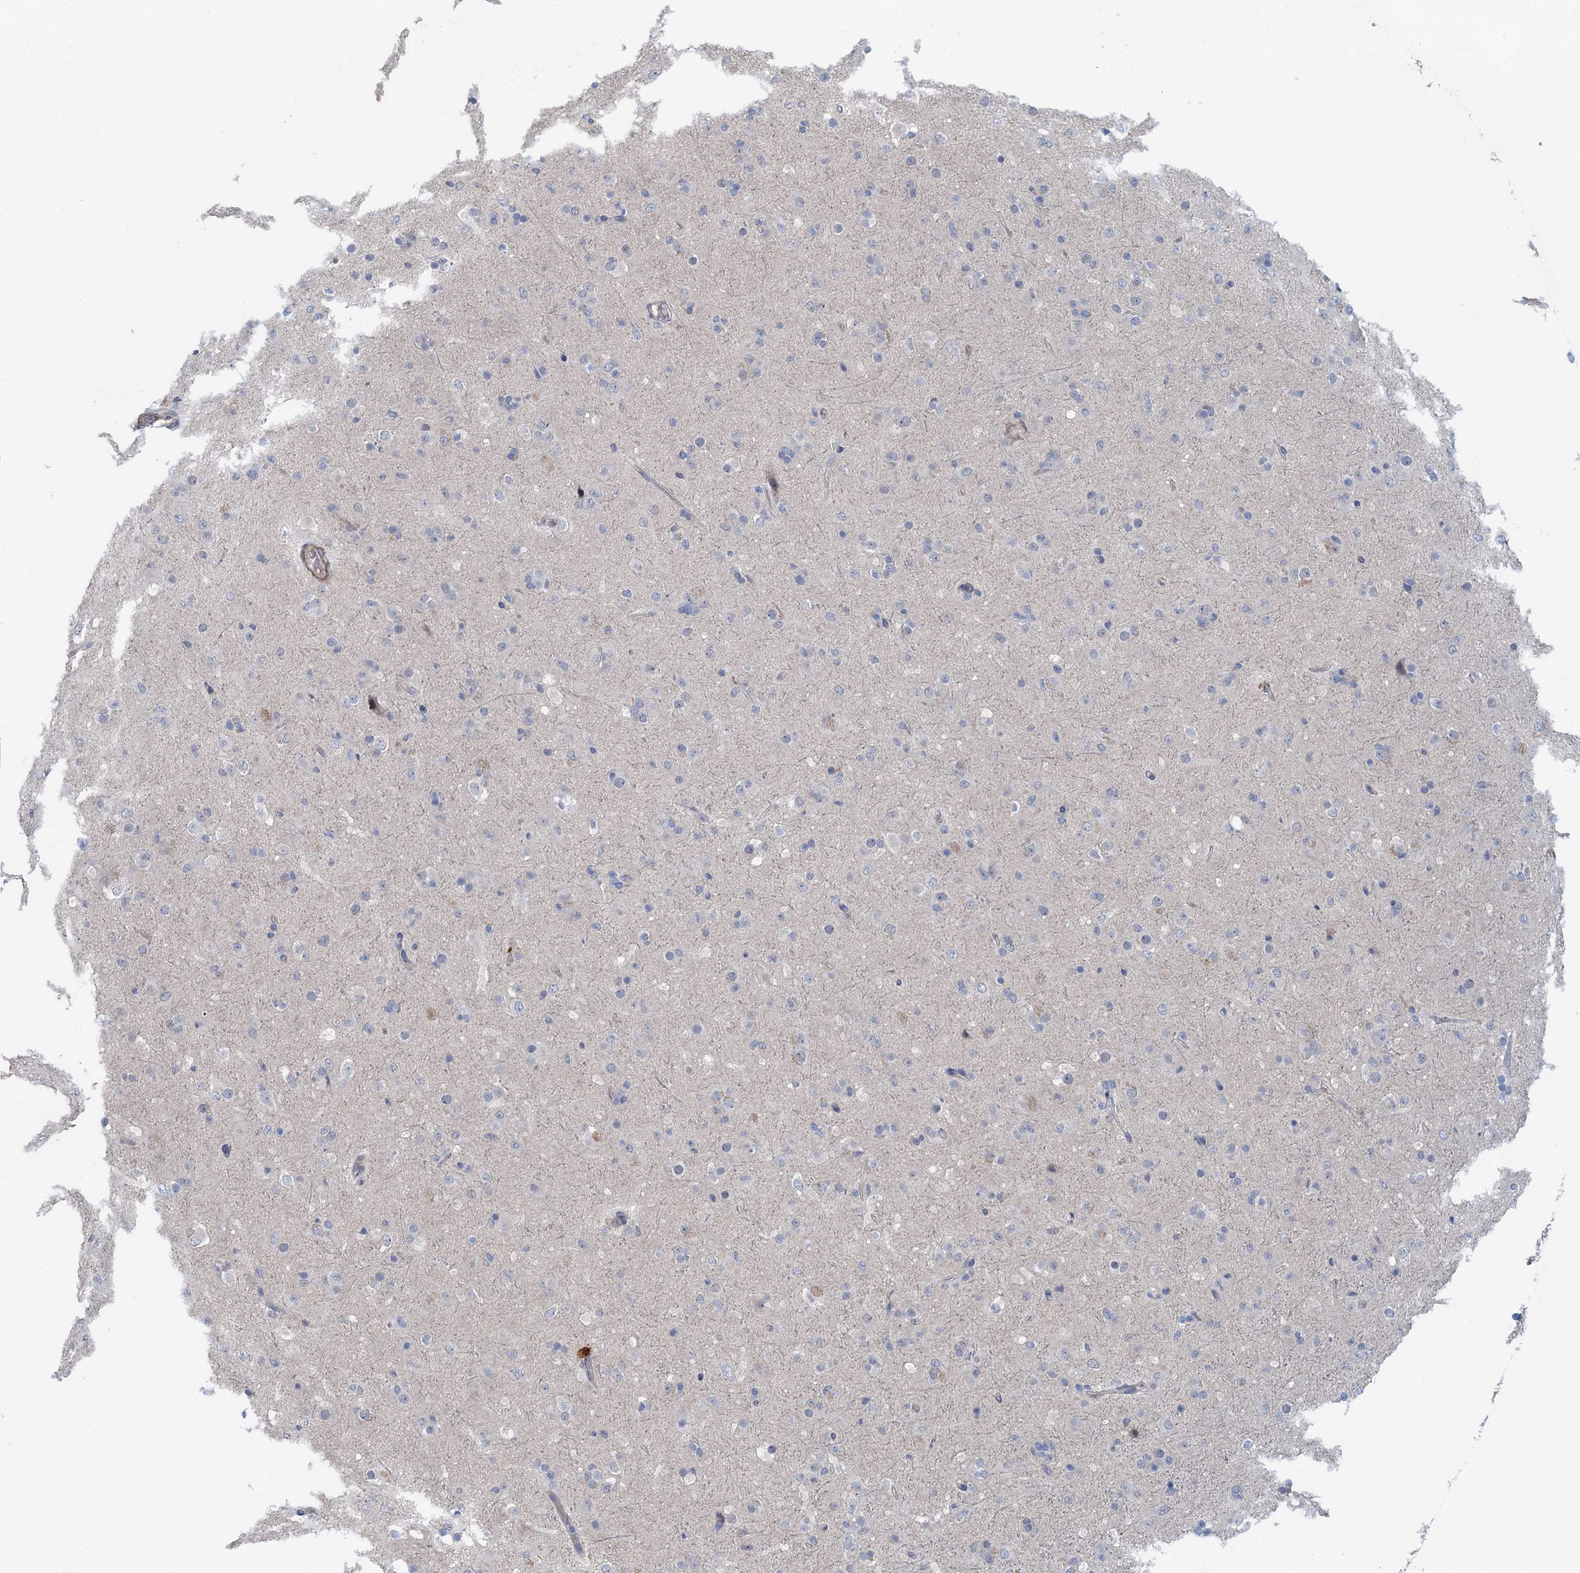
{"staining": {"intensity": "negative", "quantity": "none", "location": "none"}, "tissue": "glioma", "cell_type": "Tumor cells", "image_type": "cancer", "snomed": [{"axis": "morphology", "description": "Glioma, malignant, Low grade"}, {"axis": "topography", "description": "Brain"}], "caption": "Tumor cells are negative for brown protein staining in malignant glioma (low-grade).", "gene": "MYO16", "patient": {"sex": "male", "age": 65}}